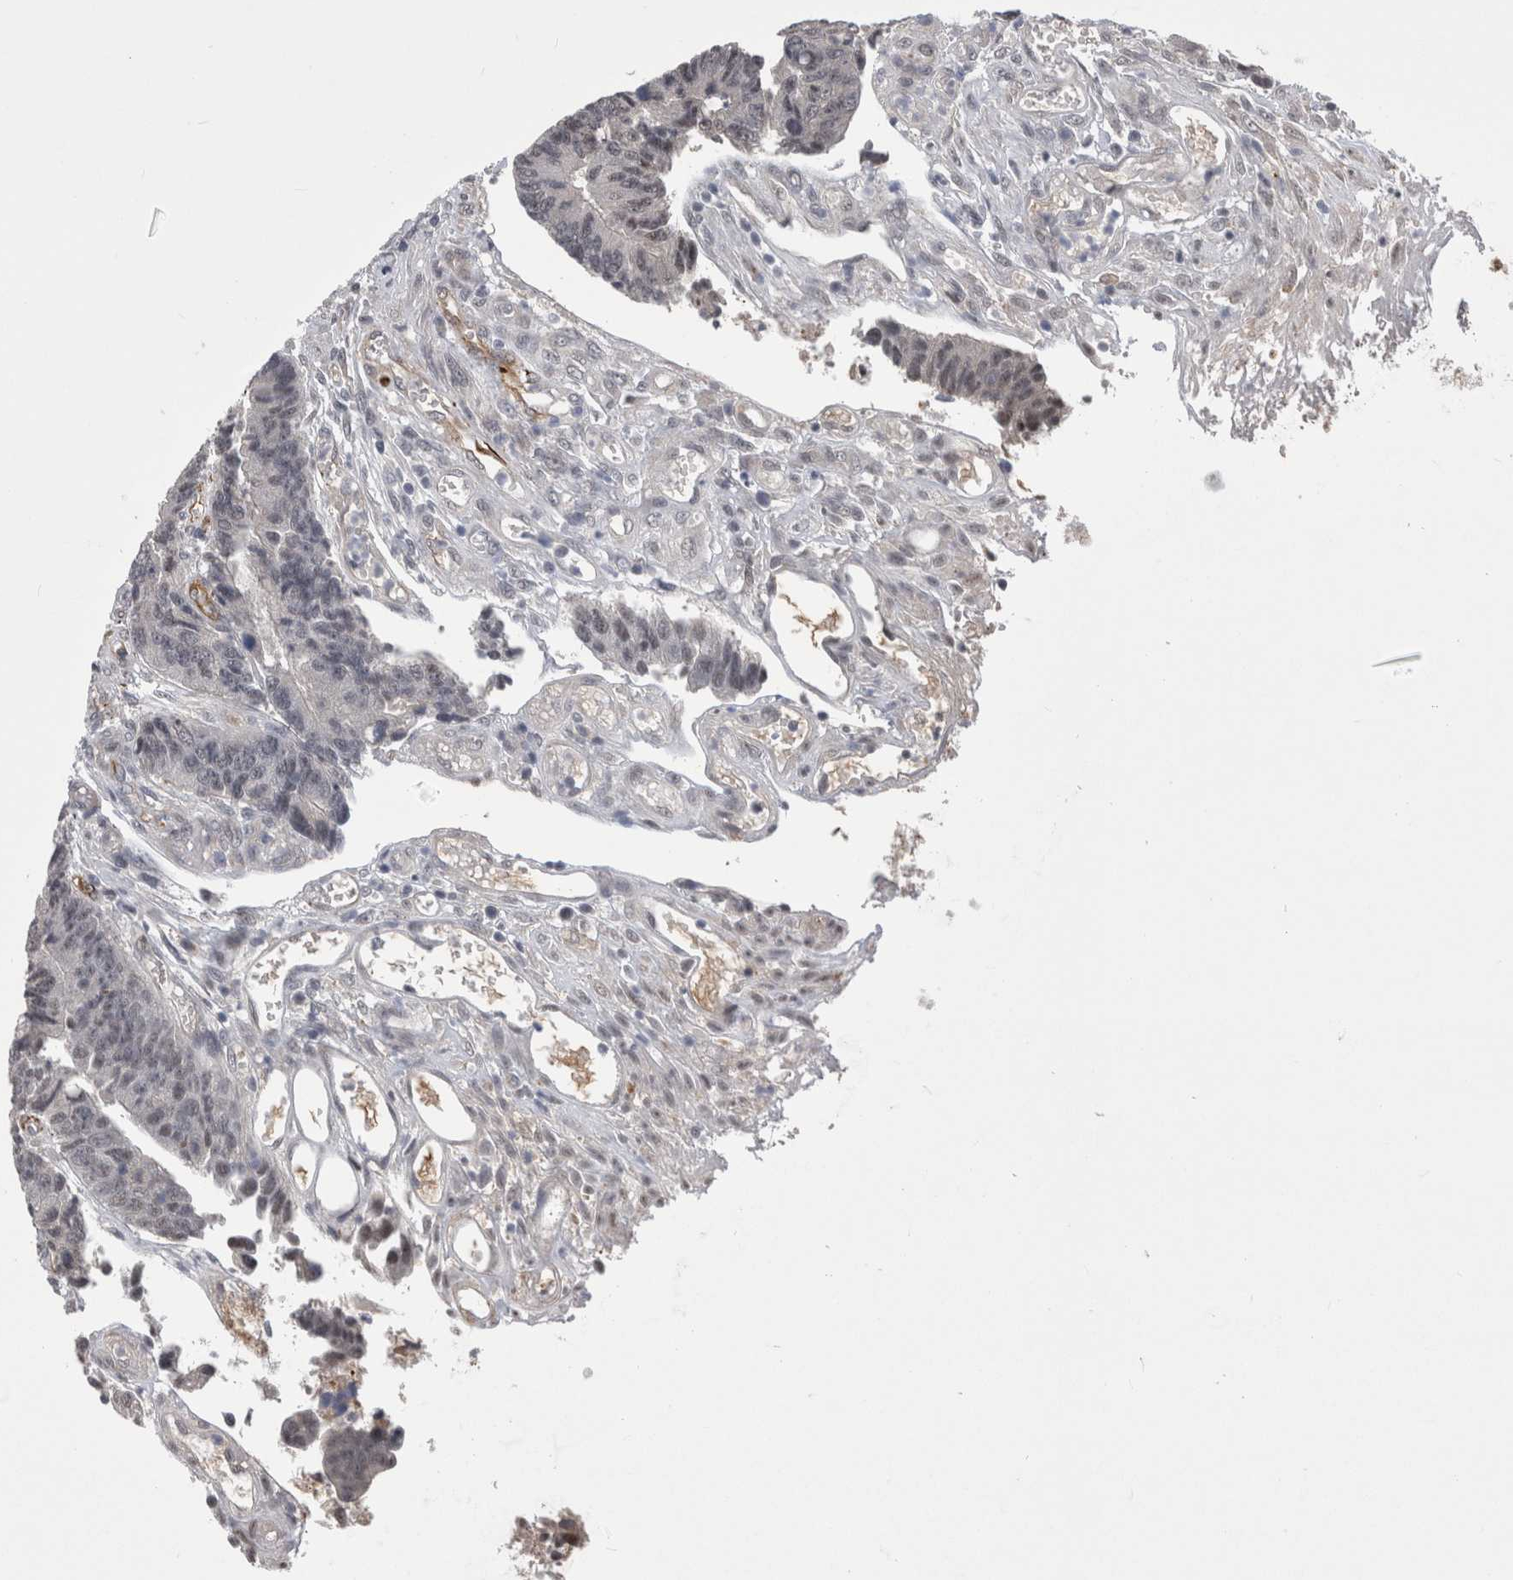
{"staining": {"intensity": "negative", "quantity": "none", "location": "none"}, "tissue": "colorectal cancer", "cell_type": "Tumor cells", "image_type": "cancer", "snomed": [{"axis": "morphology", "description": "Adenocarcinoma, NOS"}, {"axis": "topography", "description": "Rectum"}], "caption": "Tumor cells show no significant protein expression in colorectal adenocarcinoma.", "gene": "FAM83H", "patient": {"sex": "male", "age": 84}}